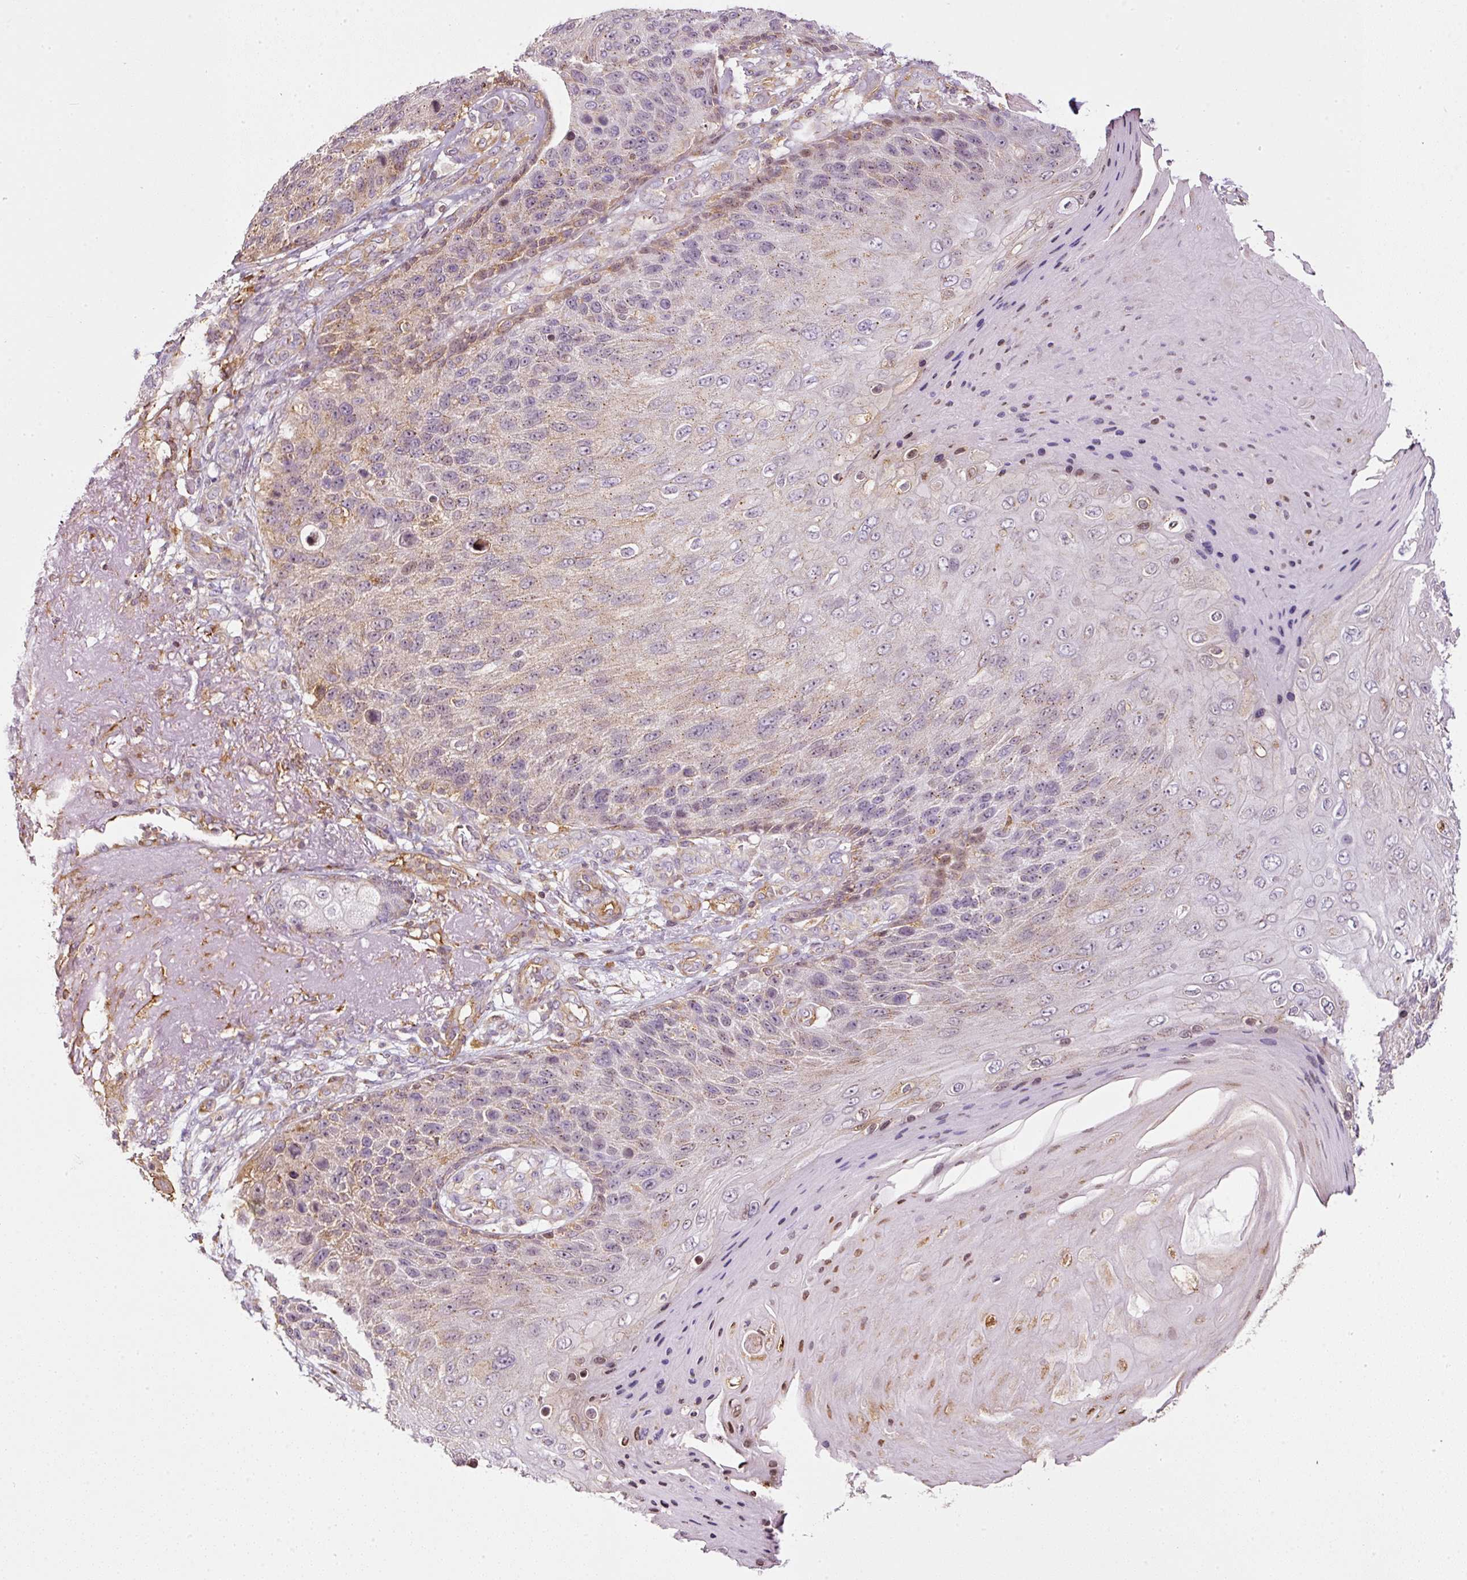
{"staining": {"intensity": "weak", "quantity": "<25%", "location": "cytoplasmic/membranous,nuclear"}, "tissue": "skin cancer", "cell_type": "Tumor cells", "image_type": "cancer", "snomed": [{"axis": "morphology", "description": "Squamous cell carcinoma, NOS"}, {"axis": "topography", "description": "Skin"}], "caption": "Photomicrograph shows no protein positivity in tumor cells of skin cancer (squamous cell carcinoma) tissue. (DAB immunohistochemistry (IHC) visualized using brightfield microscopy, high magnification).", "gene": "SCNM1", "patient": {"sex": "female", "age": 88}}